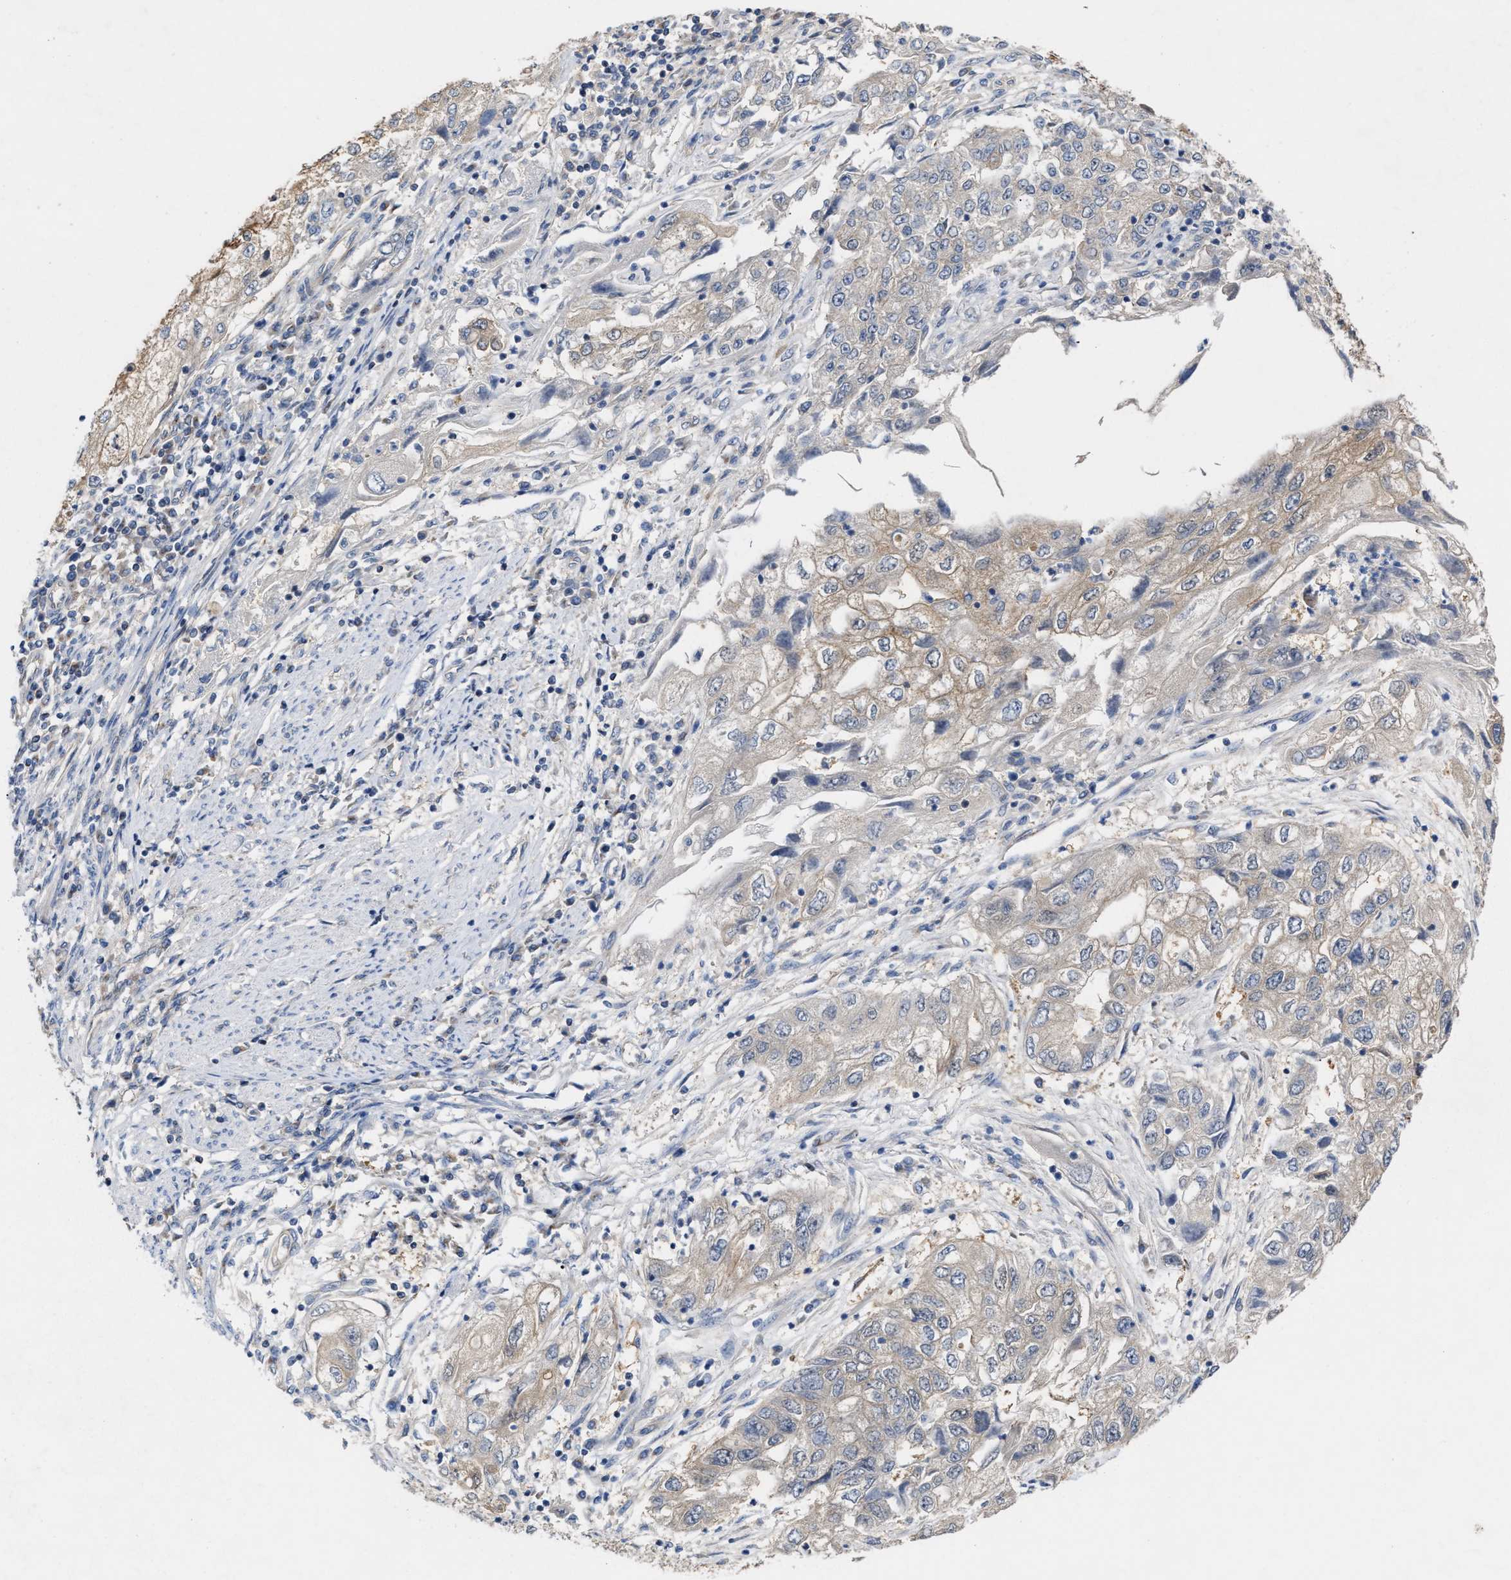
{"staining": {"intensity": "weak", "quantity": "<25%", "location": "cytoplasmic/membranous"}, "tissue": "endometrial cancer", "cell_type": "Tumor cells", "image_type": "cancer", "snomed": [{"axis": "morphology", "description": "Adenocarcinoma, NOS"}, {"axis": "topography", "description": "Endometrium"}], "caption": "Immunohistochemical staining of human endometrial adenocarcinoma reveals no significant expression in tumor cells.", "gene": "BBLN", "patient": {"sex": "female", "age": 49}}